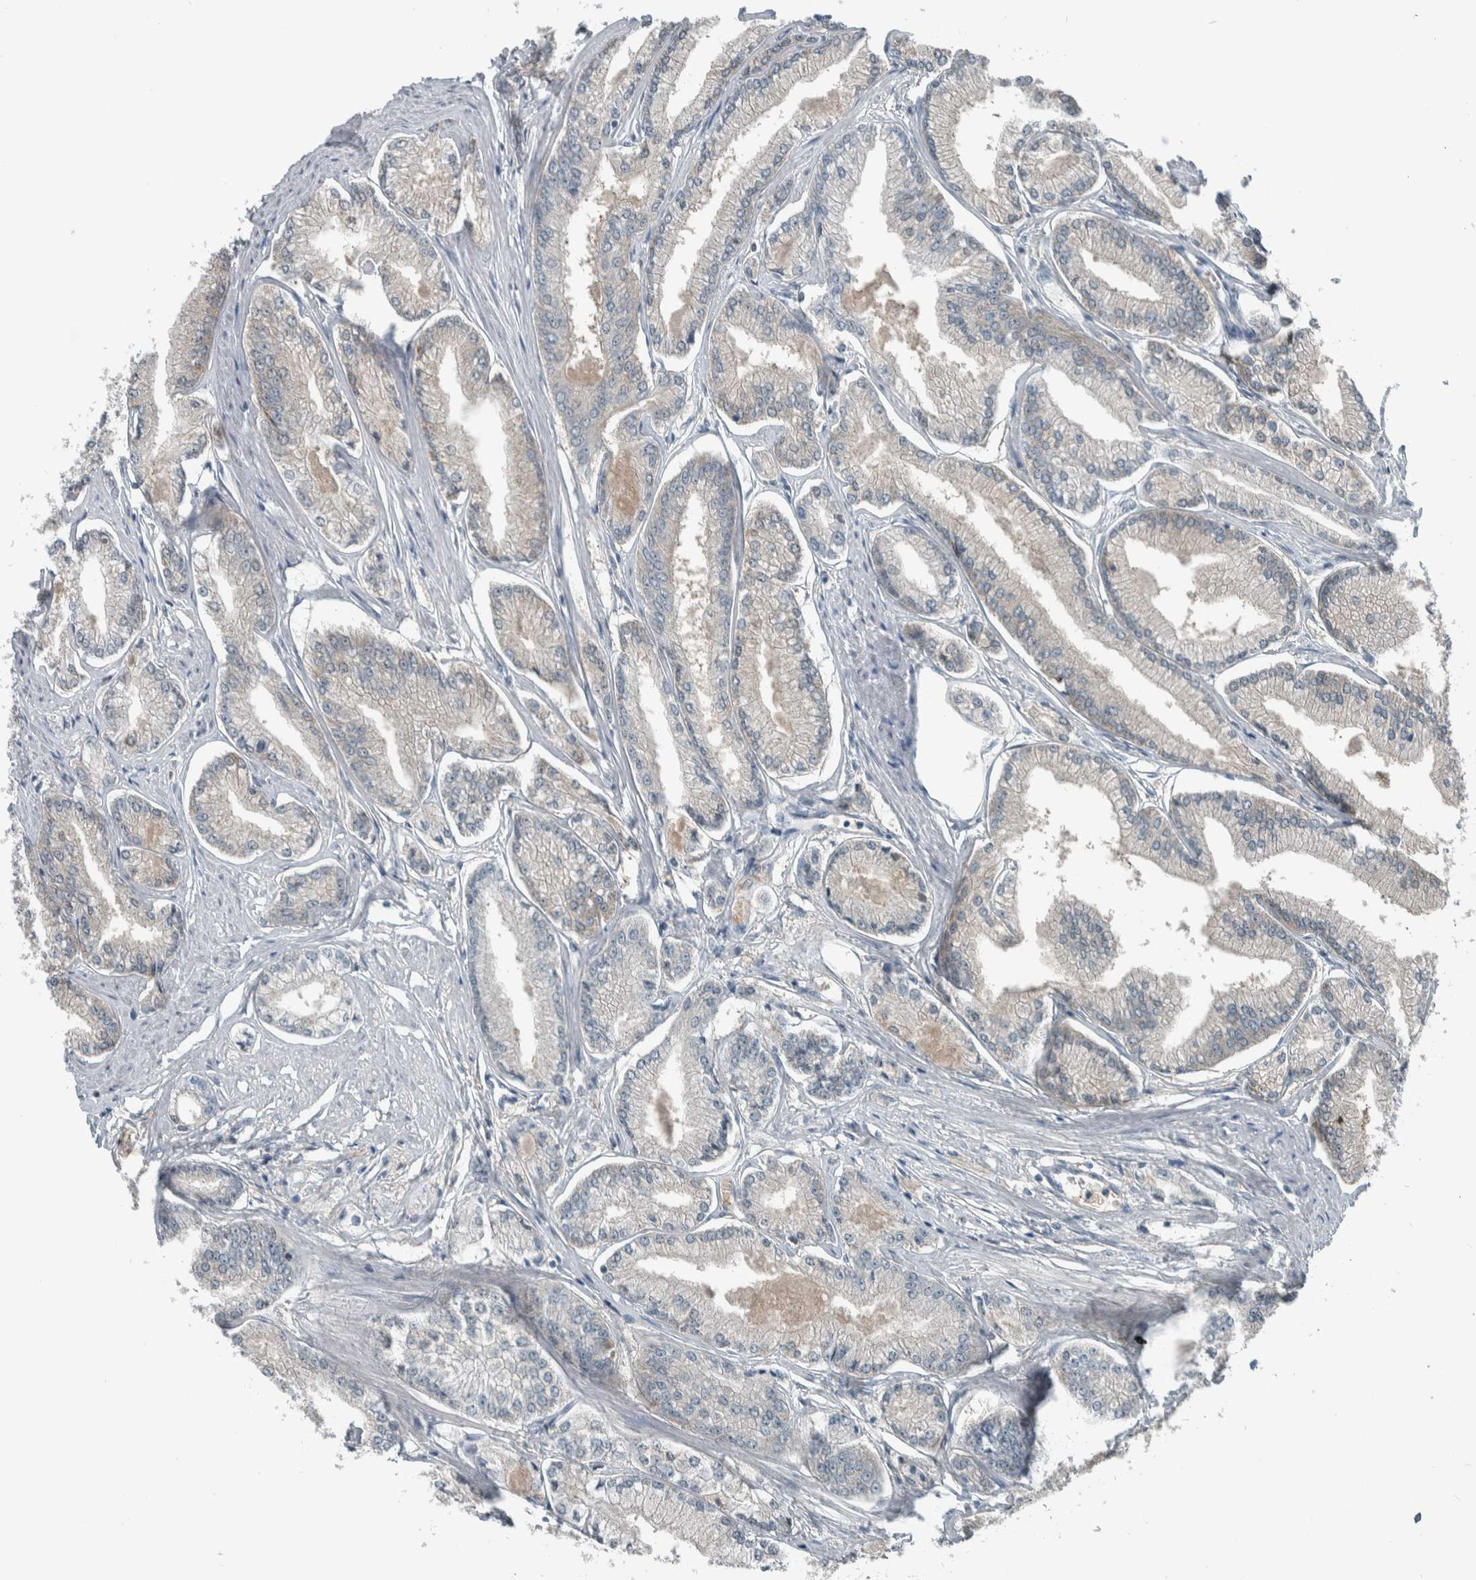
{"staining": {"intensity": "negative", "quantity": "none", "location": "none"}, "tissue": "prostate cancer", "cell_type": "Tumor cells", "image_type": "cancer", "snomed": [{"axis": "morphology", "description": "Adenocarcinoma, Low grade"}, {"axis": "topography", "description": "Prostate"}], "caption": "The immunohistochemistry micrograph has no significant staining in tumor cells of prostate cancer tissue.", "gene": "ALAD", "patient": {"sex": "male", "age": 52}}